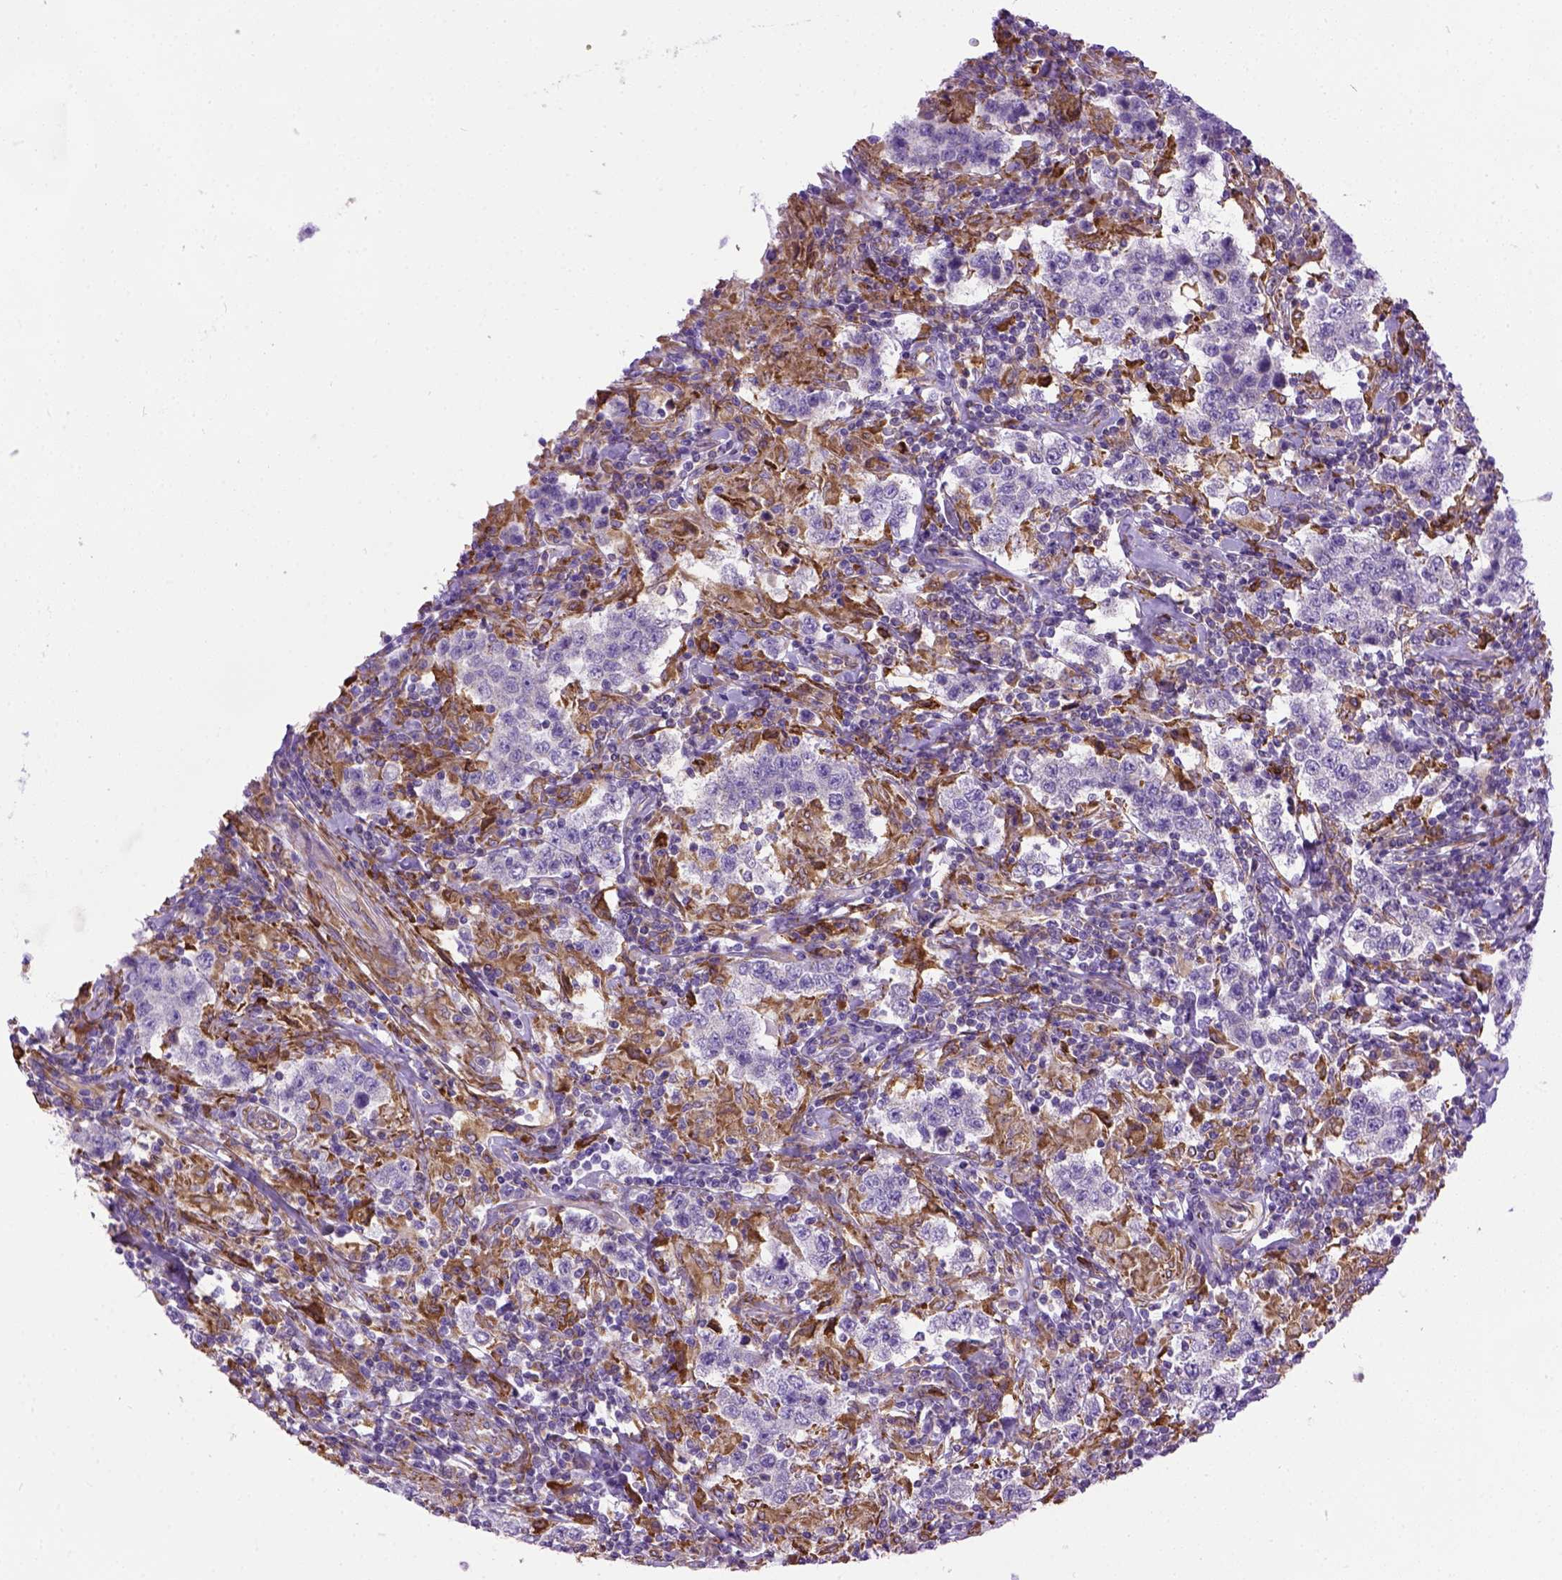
{"staining": {"intensity": "negative", "quantity": "none", "location": "none"}, "tissue": "testis cancer", "cell_type": "Tumor cells", "image_type": "cancer", "snomed": [{"axis": "morphology", "description": "Seminoma, NOS"}, {"axis": "morphology", "description": "Carcinoma, Embryonal, NOS"}, {"axis": "topography", "description": "Testis"}], "caption": "Tumor cells are negative for protein expression in human testis cancer (embryonal carcinoma).", "gene": "PLK4", "patient": {"sex": "male", "age": 41}}